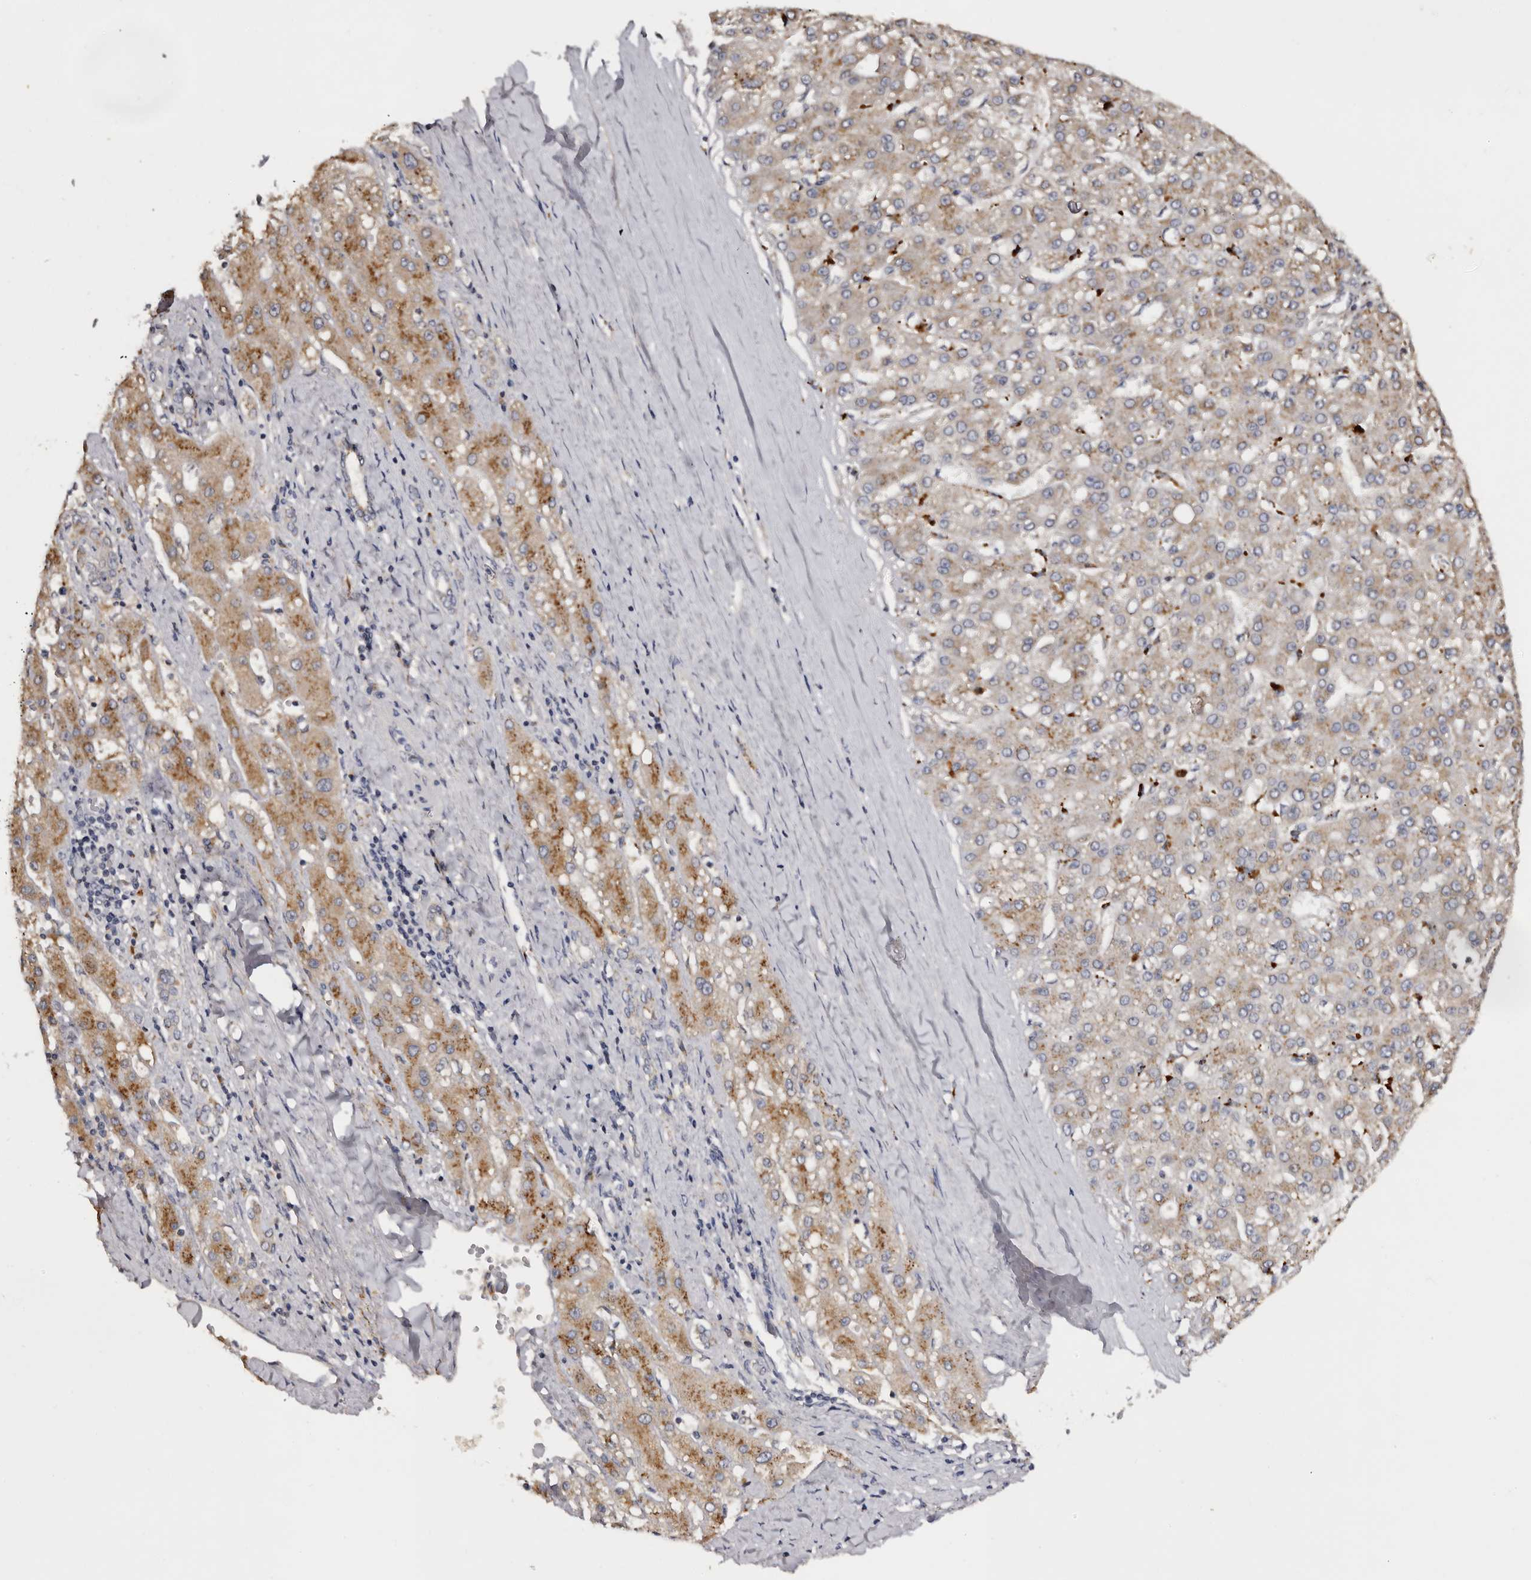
{"staining": {"intensity": "weak", "quantity": ">75%", "location": "cytoplasmic/membranous"}, "tissue": "liver cancer", "cell_type": "Tumor cells", "image_type": "cancer", "snomed": [{"axis": "morphology", "description": "Carcinoma, Hepatocellular, NOS"}, {"axis": "topography", "description": "Liver"}], "caption": "About >75% of tumor cells in liver cancer (hepatocellular carcinoma) display weak cytoplasmic/membranous protein staining as visualized by brown immunohistochemical staining.", "gene": "DAP", "patient": {"sex": "male", "age": 67}}